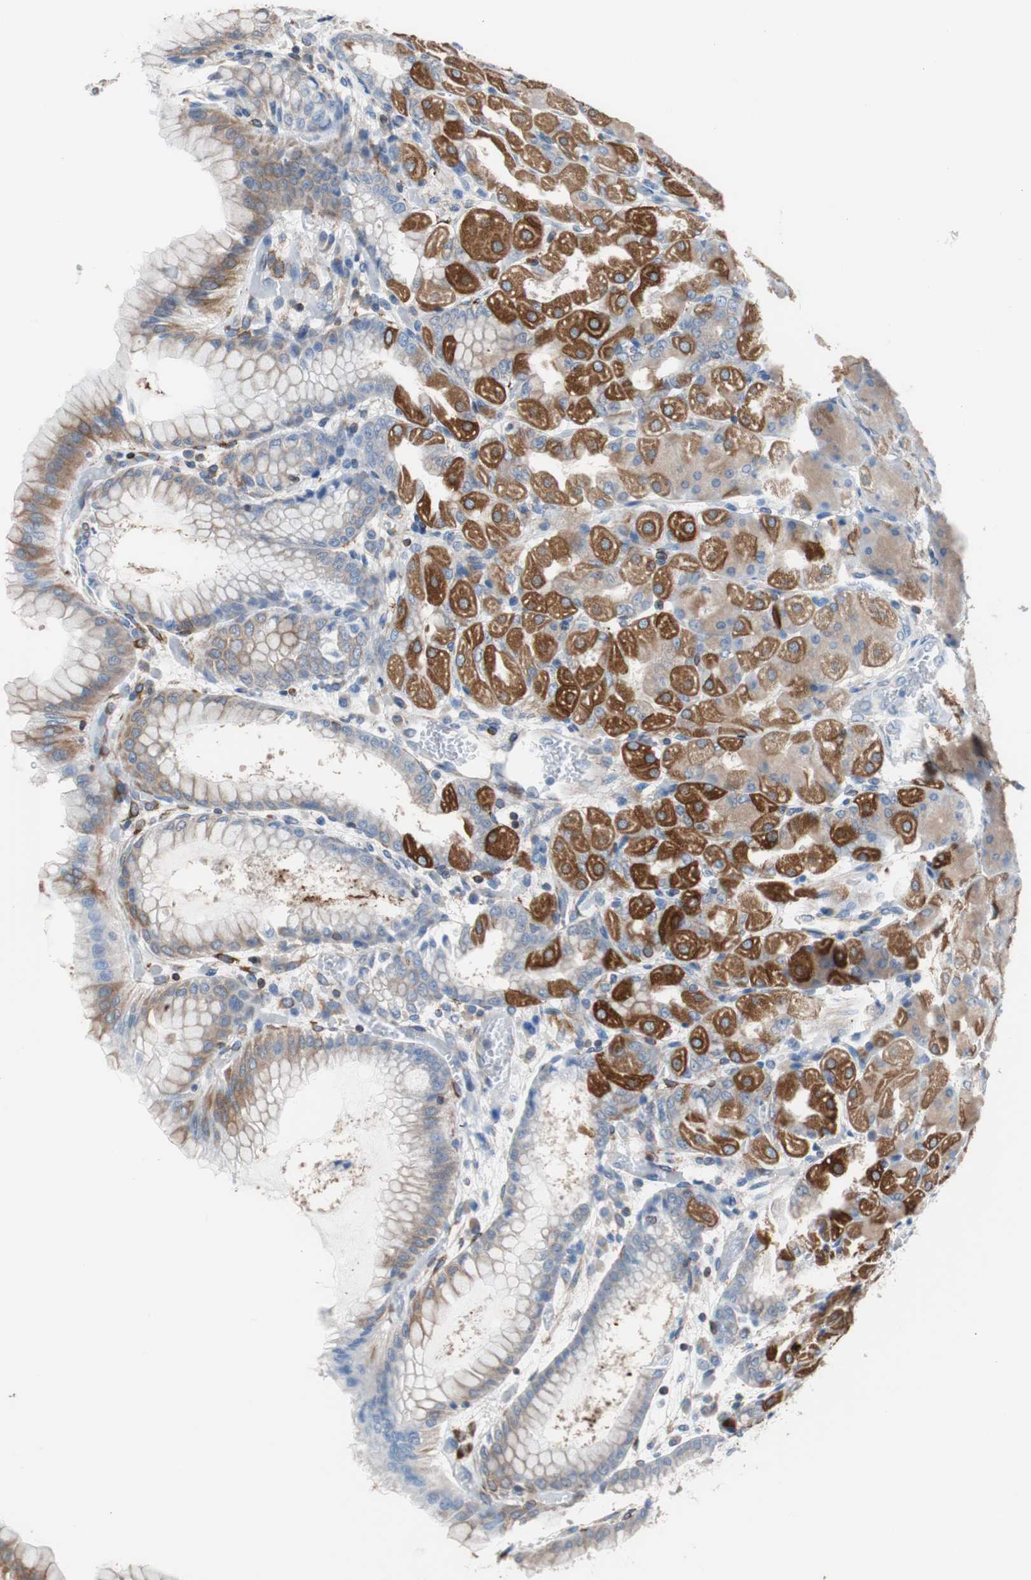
{"staining": {"intensity": "moderate", "quantity": "25%-75%", "location": "cytoplasmic/membranous"}, "tissue": "stomach", "cell_type": "Glandular cells", "image_type": "normal", "snomed": [{"axis": "morphology", "description": "Normal tissue, NOS"}, {"axis": "topography", "description": "Stomach, upper"}], "caption": "A photomicrograph of human stomach stained for a protein displays moderate cytoplasmic/membranous brown staining in glandular cells.", "gene": "PBXIP1", "patient": {"sex": "female", "age": 56}}